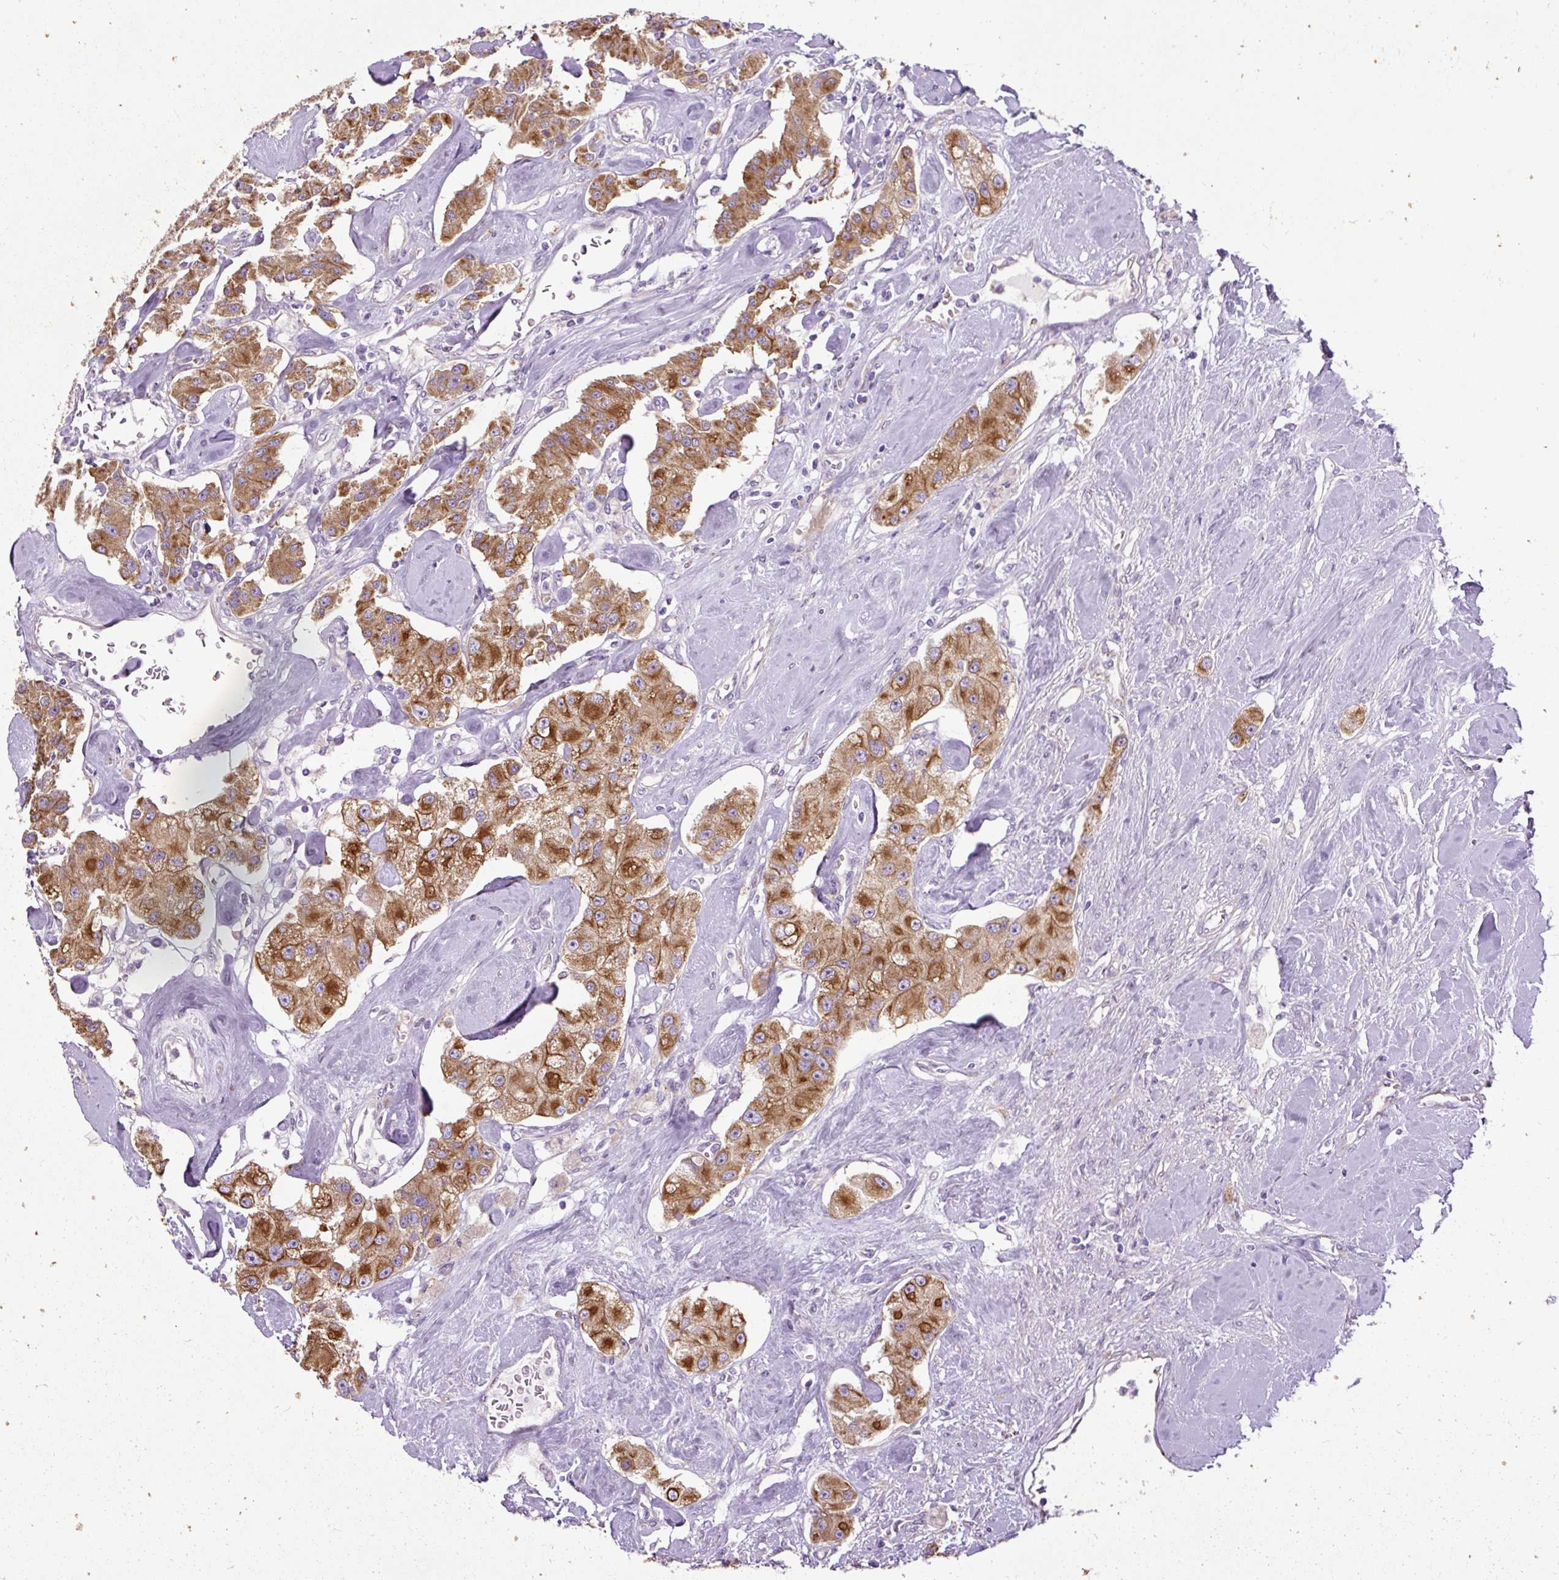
{"staining": {"intensity": "moderate", "quantity": ">75%", "location": "cytoplasmic/membranous"}, "tissue": "carcinoid", "cell_type": "Tumor cells", "image_type": "cancer", "snomed": [{"axis": "morphology", "description": "Carcinoid, malignant, NOS"}, {"axis": "topography", "description": "Pancreas"}], "caption": "A high-resolution photomicrograph shows immunohistochemistry (IHC) staining of carcinoid, which demonstrates moderate cytoplasmic/membranous positivity in approximately >75% of tumor cells.", "gene": "FAM149A", "patient": {"sex": "male", "age": 41}}